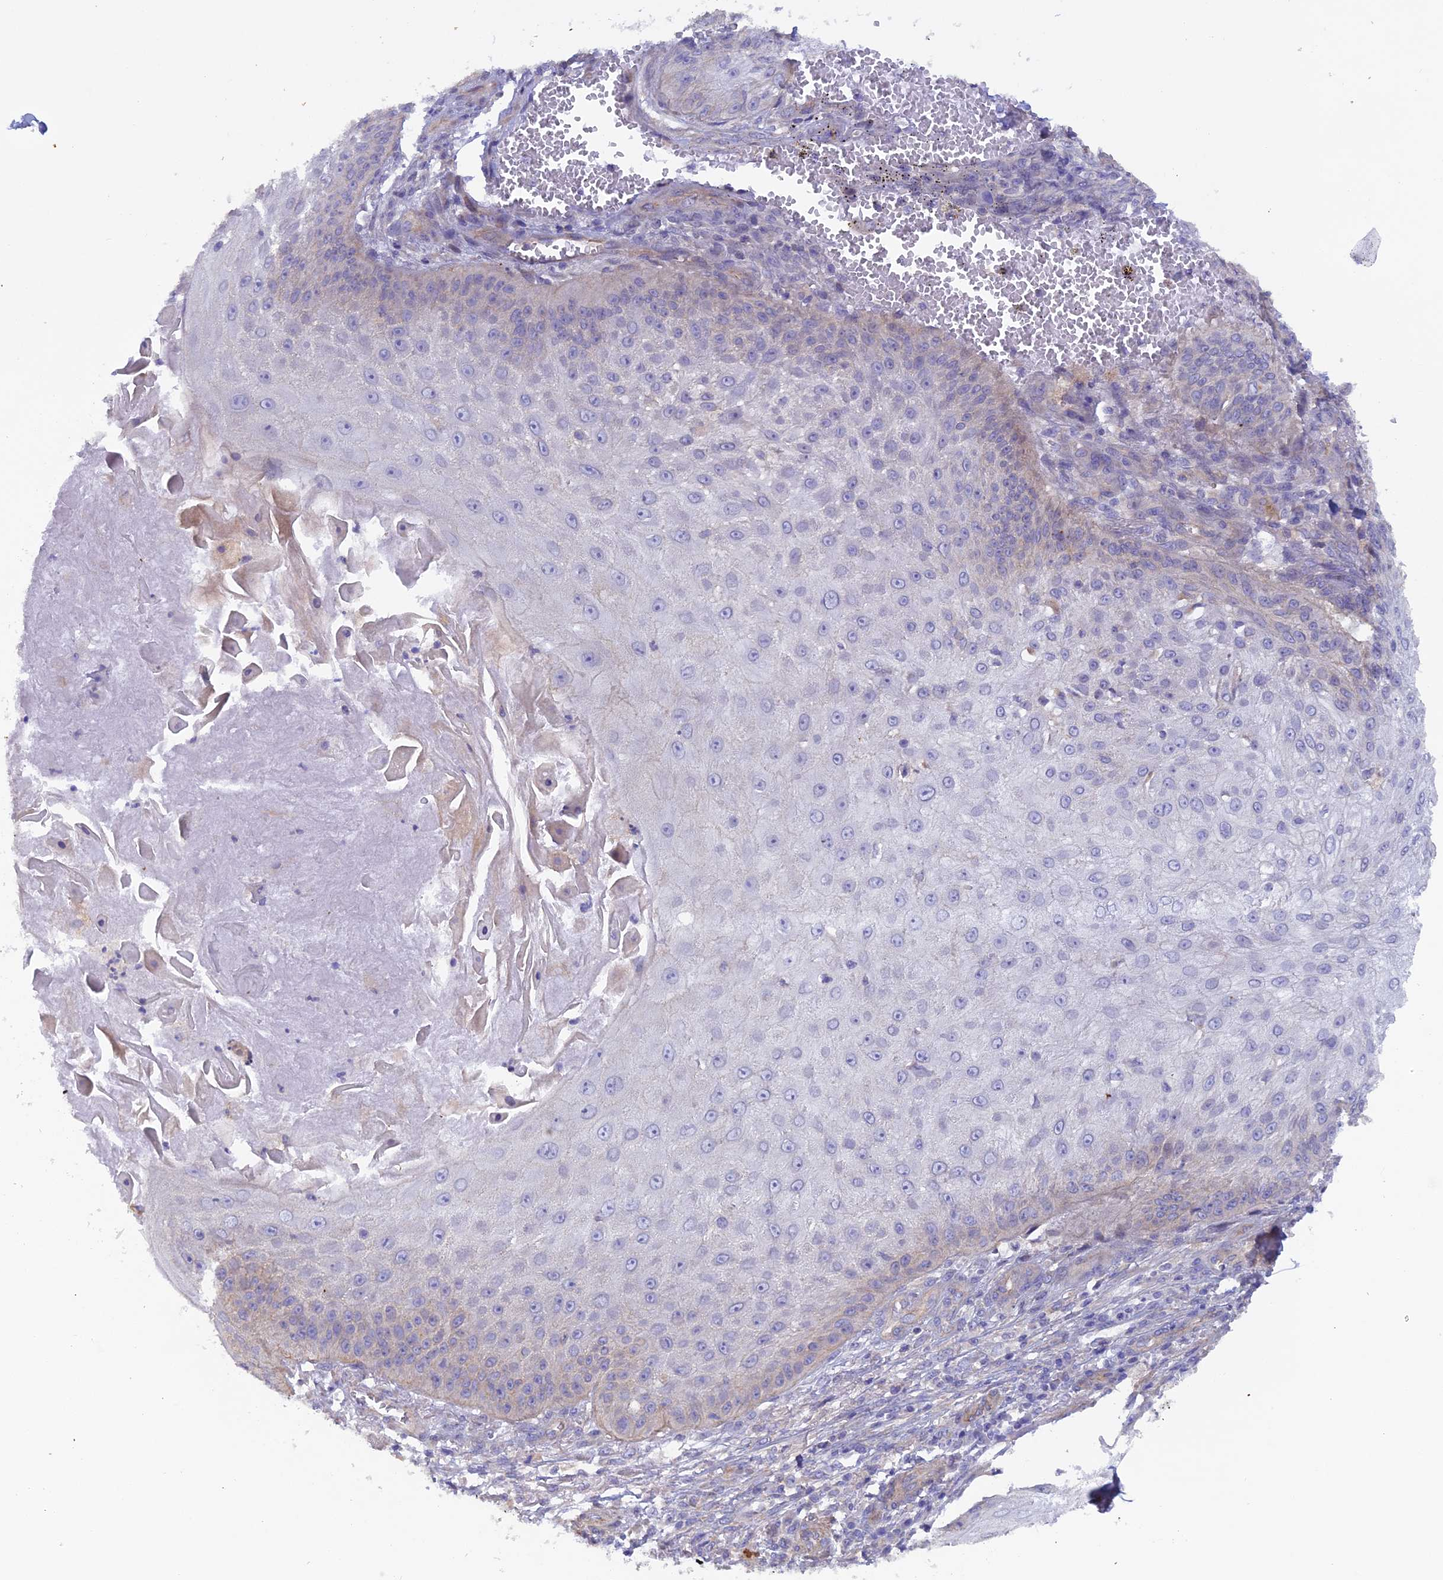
{"staining": {"intensity": "negative", "quantity": "none", "location": "none"}, "tissue": "skin cancer", "cell_type": "Tumor cells", "image_type": "cancer", "snomed": [{"axis": "morphology", "description": "Squamous cell carcinoma, NOS"}, {"axis": "topography", "description": "Skin"}], "caption": "Immunohistochemistry image of human squamous cell carcinoma (skin) stained for a protein (brown), which reveals no positivity in tumor cells.", "gene": "FZR1", "patient": {"sex": "male", "age": 70}}